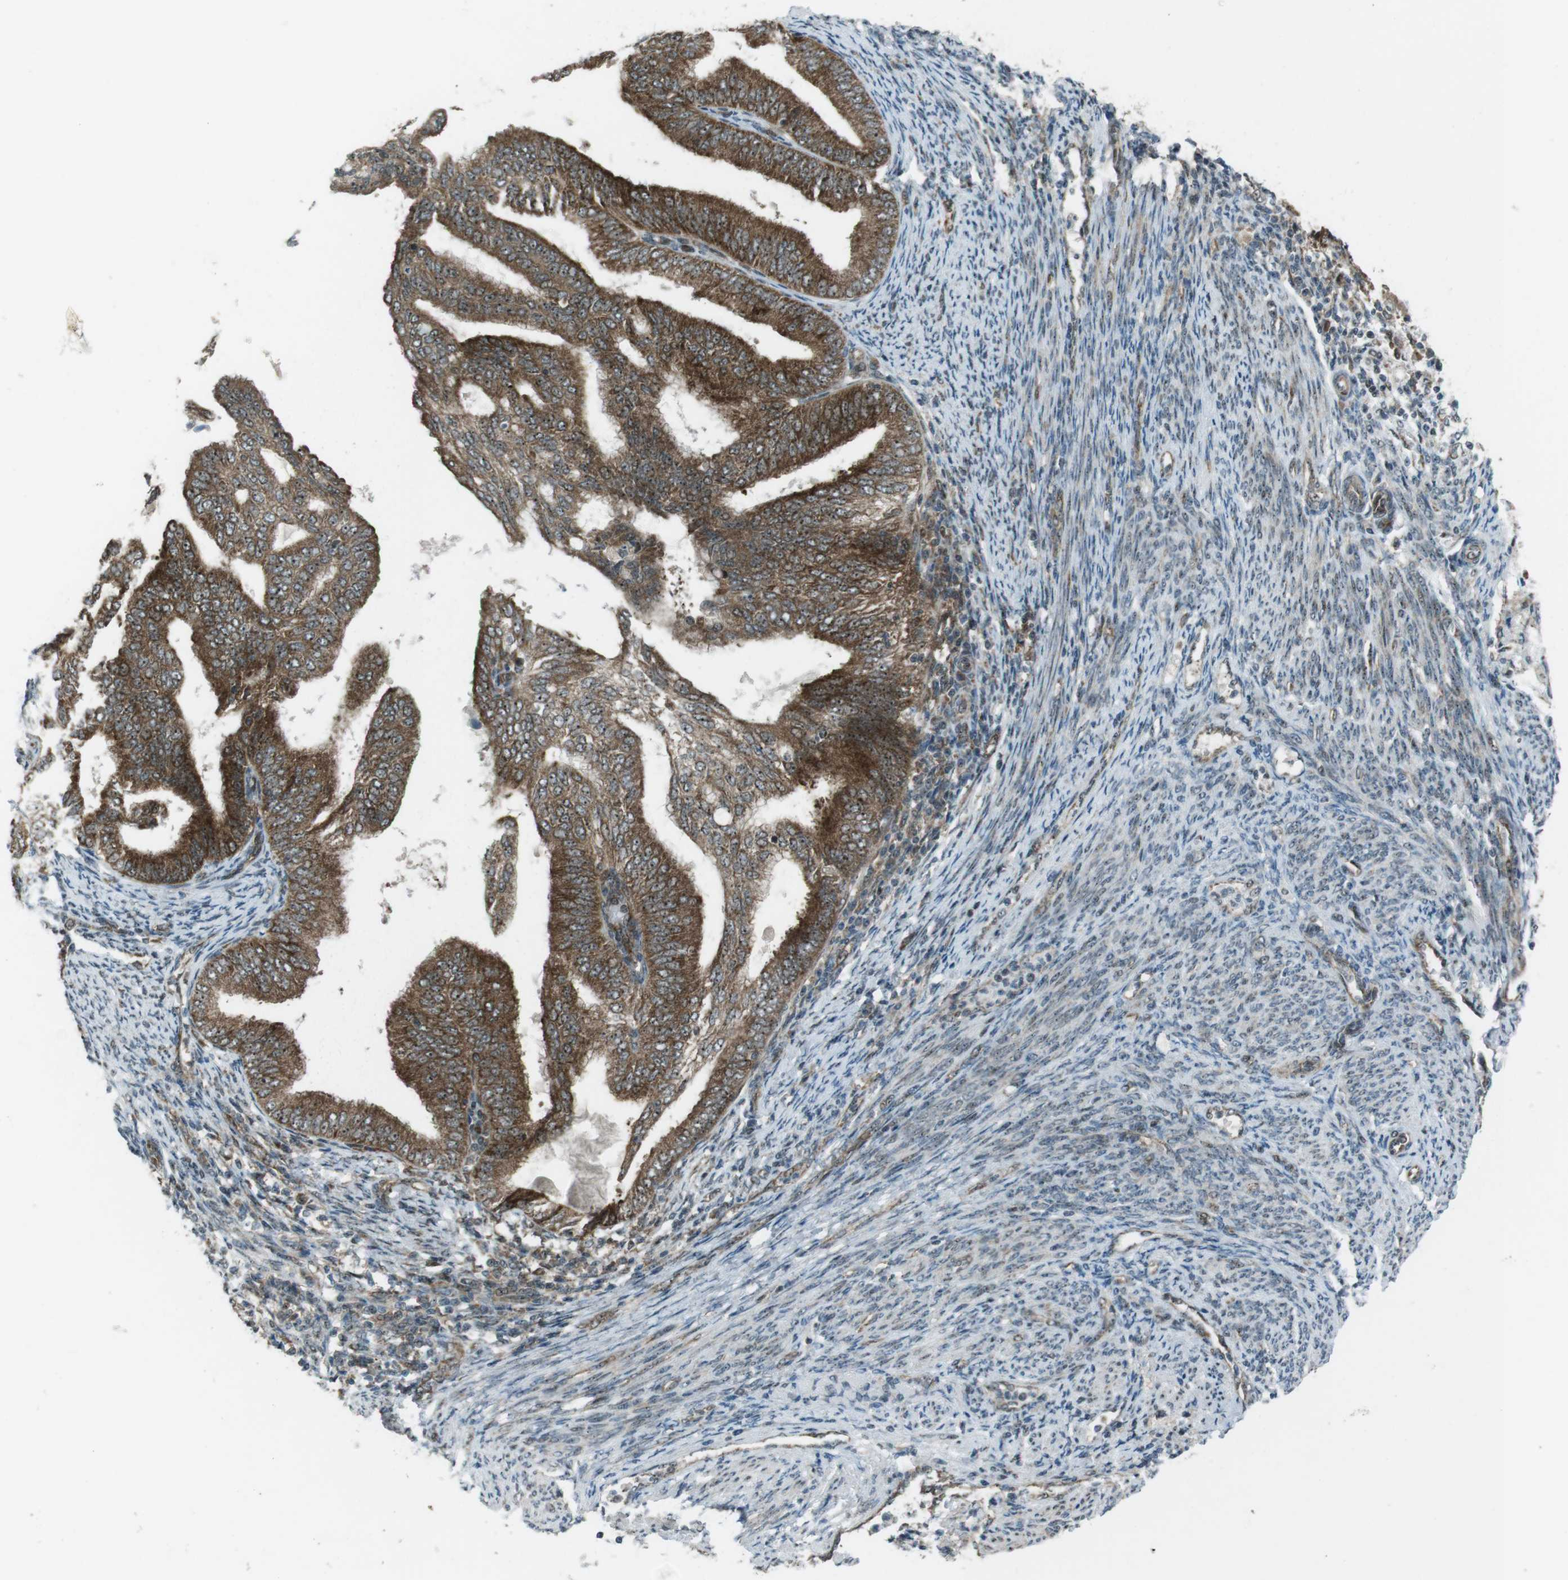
{"staining": {"intensity": "strong", "quantity": ">75%", "location": "cytoplasmic/membranous"}, "tissue": "endometrial cancer", "cell_type": "Tumor cells", "image_type": "cancer", "snomed": [{"axis": "morphology", "description": "Adenocarcinoma, NOS"}, {"axis": "topography", "description": "Endometrium"}], "caption": "Human endometrial cancer (adenocarcinoma) stained with a protein marker exhibits strong staining in tumor cells.", "gene": "CSNK1D", "patient": {"sex": "female", "age": 58}}